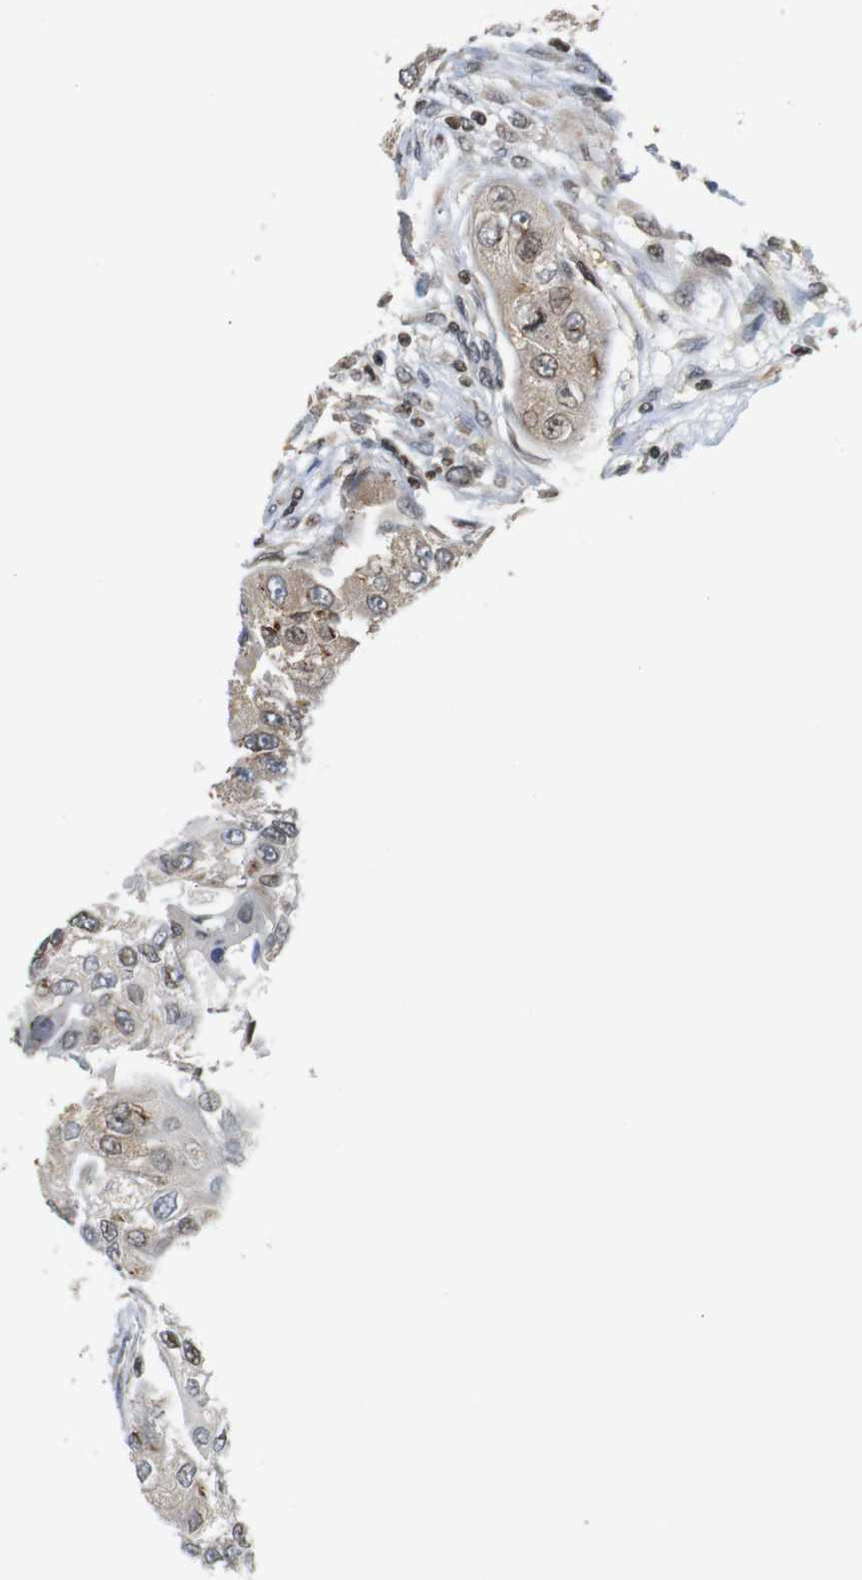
{"staining": {"intensity": "moderate", "quantity": "<25%", "location": "cytoplasmic/membranous,nuclear"}, "tissue": "head and neck cancer", "cell_type": "Tumor cells", "image_type": "cancer", "snomed": [{"axis": "morphology", "description": "Normal tissue, NOS"}, {"axis": "morphology", "description": "Squamous cell carcinoma, NOS"}, {"axis": "topography", "description": "Skeletal muscle"}, {"axis": "topography", "description": "Head-Neck"}], "caption": "An immunohistochemistry image of neoplastic tissue is shown. Protein staining in brown highlights moderate cytoplasmic/membranous and nuclear positivity in squamous cell carcinoma (head and neck) within tumor cells.", "gene": "MBD1", "patient": {"sex": "male", "age": 51}}